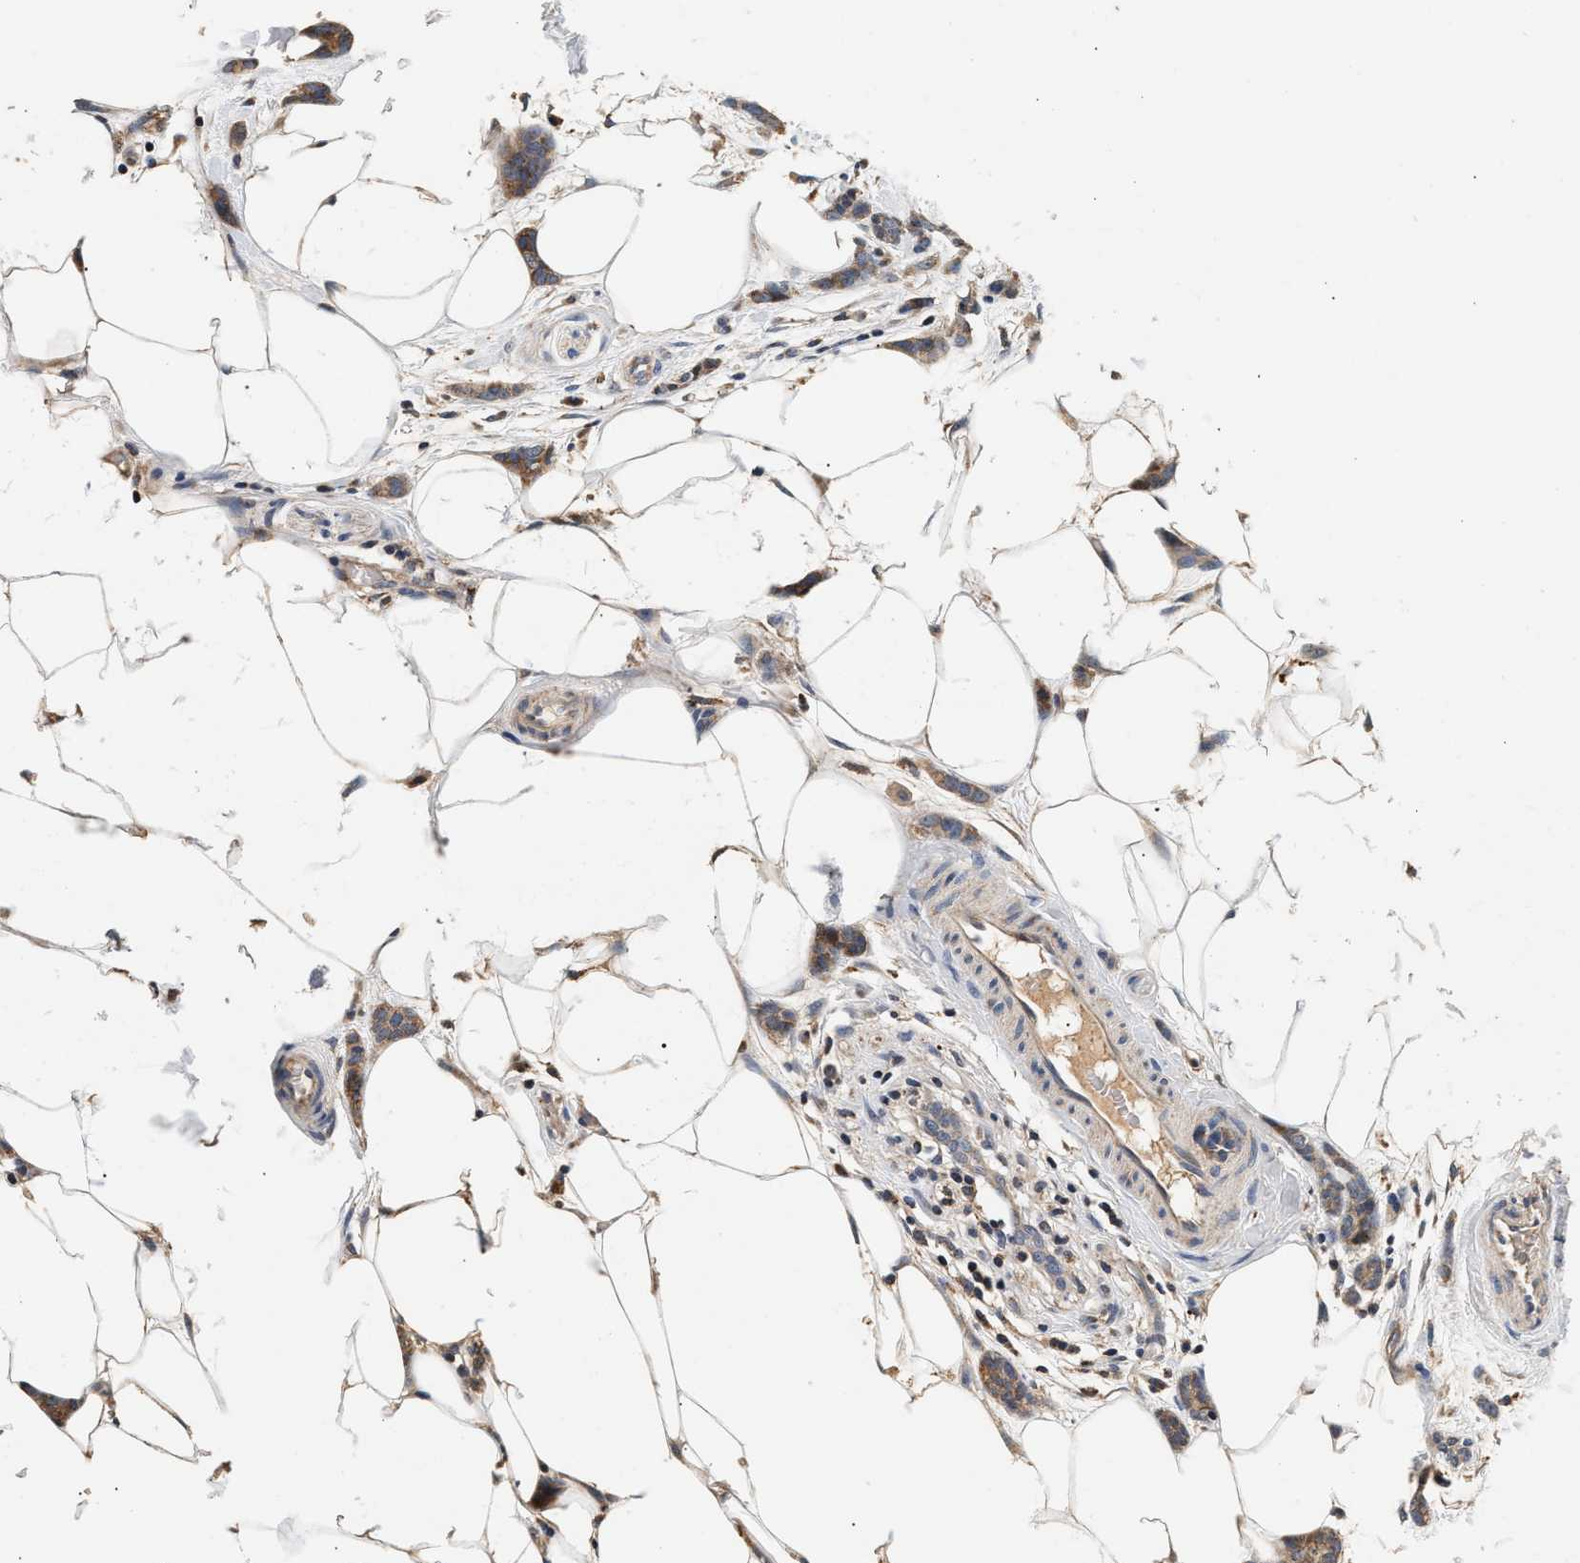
{"staining": {"intensity": "moderate", "quantity": ">75%", "location": "cytoplasmic/membranous"}, "tissue": "breast cancer", "cell_type": "Tumor cells", "image_type": "cancer", "snomed": [{"axis": "morphology", "description": "Lobular carcinoma"}, {"axis": "topography", "description": "Skin"}, {"axis": "topography", "description": "Breast"}], "caption": "Protein staining reveals moderate cytoplasmic/membranous expression in approximately >75% of tumor cells in lobular carcinoma (breast). Ihc stains the protein of interest in brown and the nuclei are stained blue.", "gene": "PTGR3", "patient": {"sex": "female", "age": 46}}